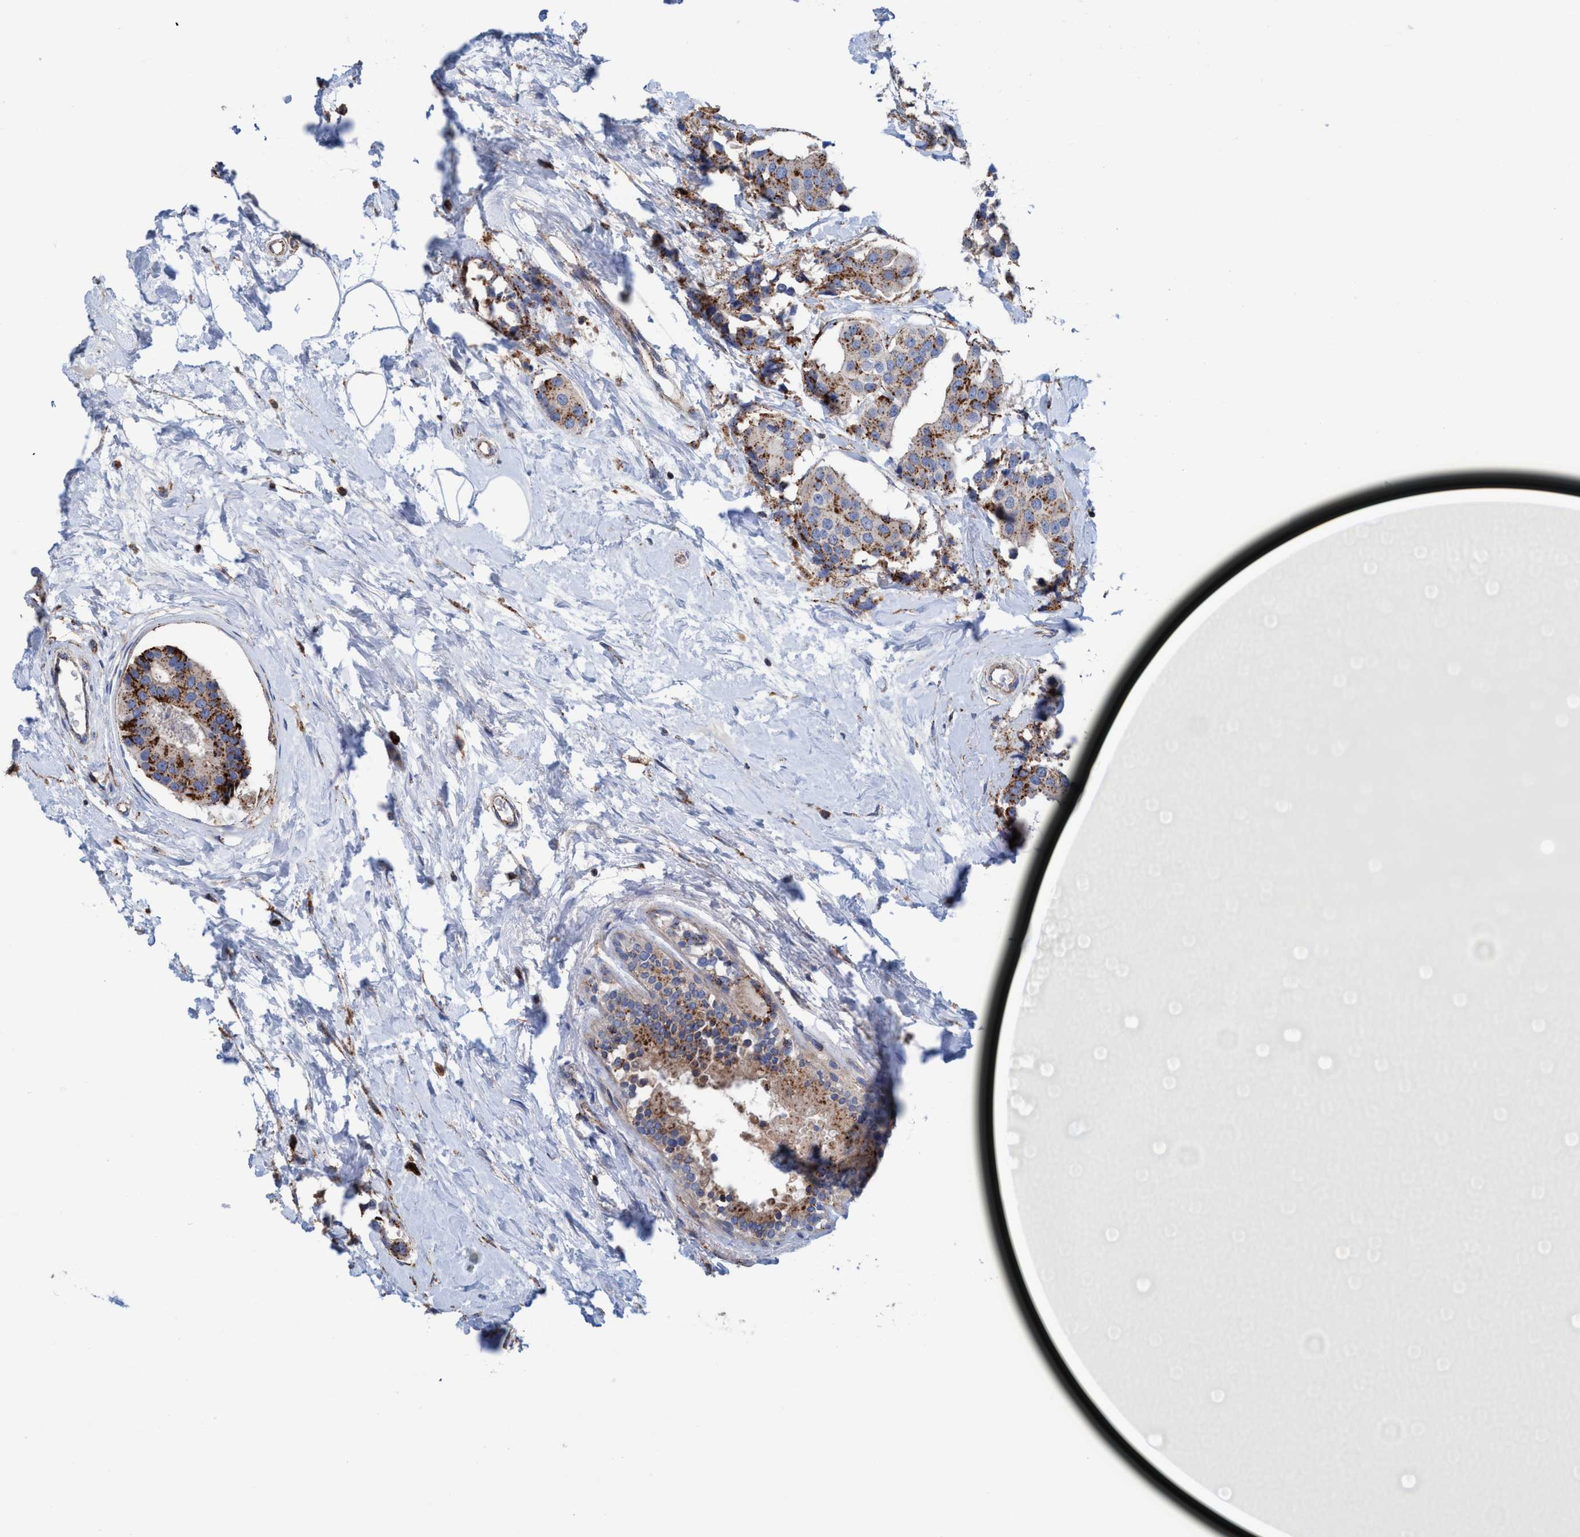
{"staining": {"intensity": "moderate", "quantity": ">75%", "location": "cytoplasmic/membranous"}, "tissue": "breast cancer", "cell_type": "Tumor cells", "image_type": "cancer", "snomed": [{"axis": "morphology", "description": "Normal tissue, NOS"}, {"axis": "morphology", "description": "Duct carcinoma"}, {"axis": "topography", "description": "Breast"}], "caption": "Protein staining of breast cancer (invasive ductal carcinoma) tissue exhibits moderate cytoplasmic/membranous positivity in approximately >75% of tumor cells. The protein is stained brown, and the nuclei are stained in blue (DAB IHC with brightfield microscopy, high magnification).", "gene": "TRIM65", "patient": {"sex": "female", "age": 39}}